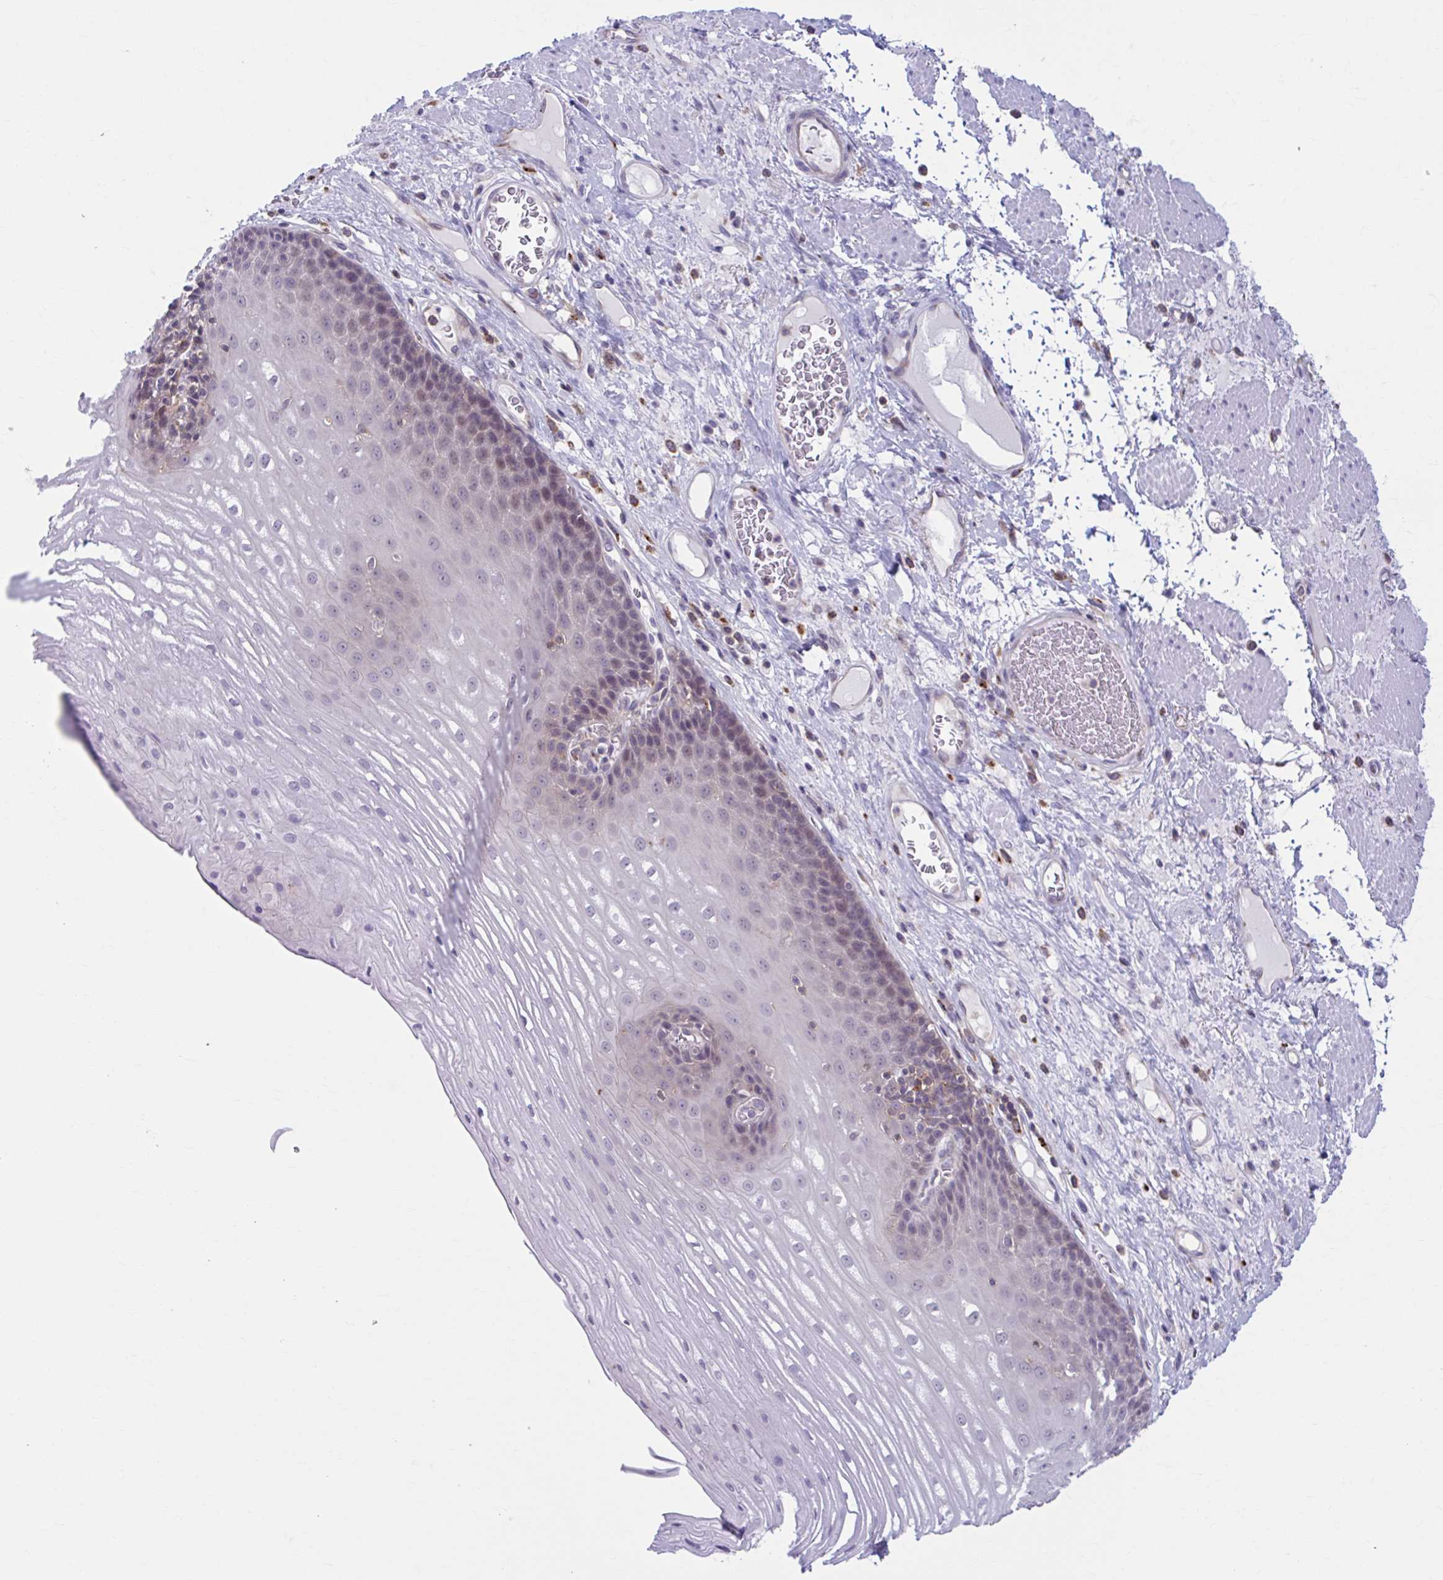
{"staining": {"intensity": "weak", "quantity": "<25%", "location": "nuclear"}, "tissue": "esophagus", "cell_type": "Squamous epithelial cells", "image_type": "normal", "snomed": [{"axis": "morphology", "description": "Normal tissue, NOS"}, {"axis": "topography", "description": "Esophagus"}], "caption": "Immunohistochemistry (IHC) photomicrograph of benign esophagus stained for a protein (brown), which demonstrates no staining in squamous epithelial cells.", "gene": "ADAT3", "patient": {"sex": "male", "age": 62}}